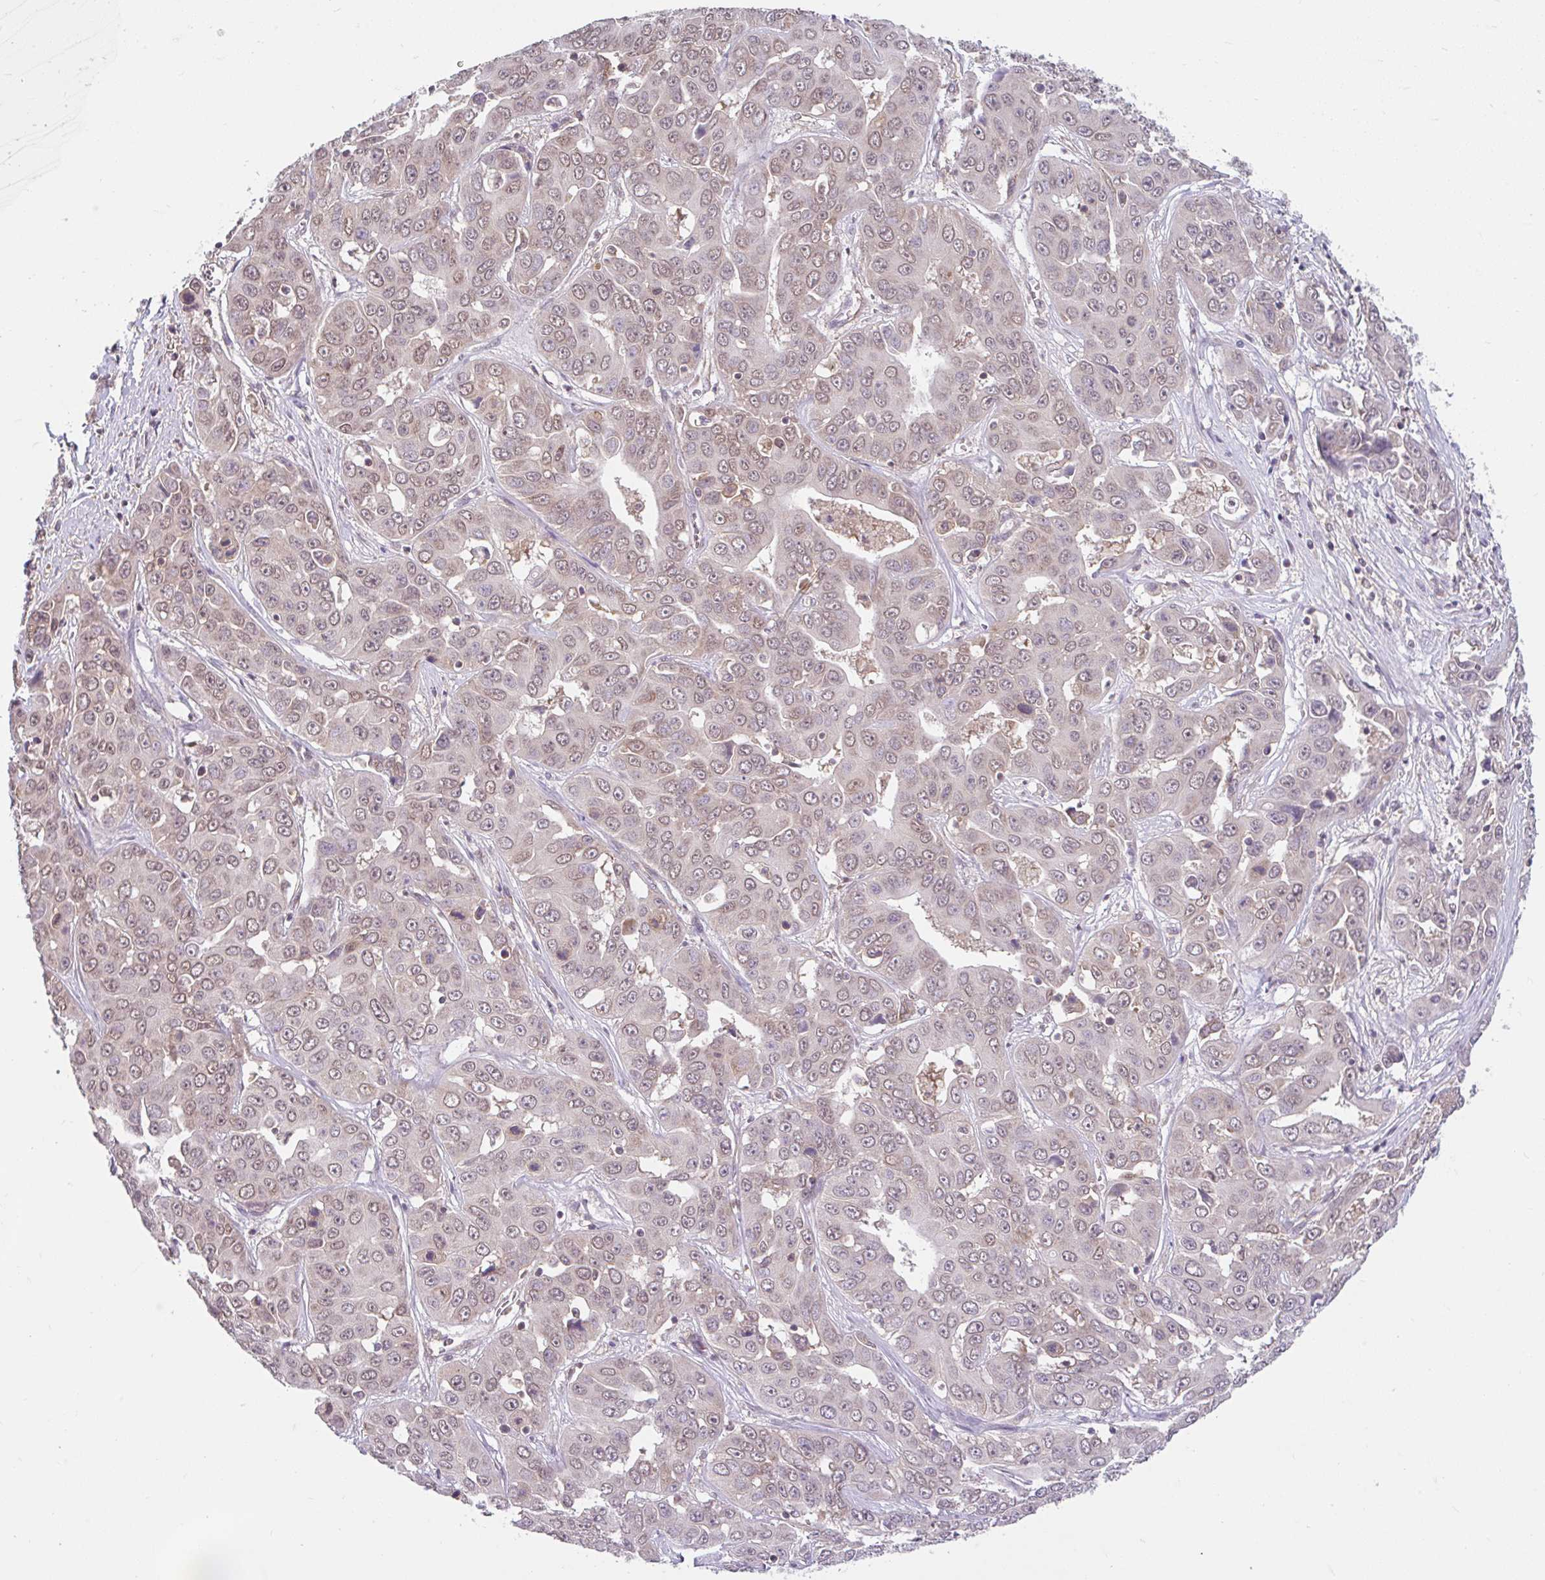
{"staining": {"intensity": "weak", "quantity": ">75%", "location": "nuclear"}, "tissue": "liver cancer", "cell_type": "Tumor cells", "image_type": "cancer", "snomed": [{"axis": "morphology", "description": "Cholangiocarcinoma"}, {"axis": "topography", "description": "Liver"}], "caption": "Immunohistochemical staining of cholangiocarcinoma (liver) reveals weak nuclear protein positivity in approximately >75% of tumor cells.", "gene": "RALBP1", "patient": {"sex": "female", "age": 52}}